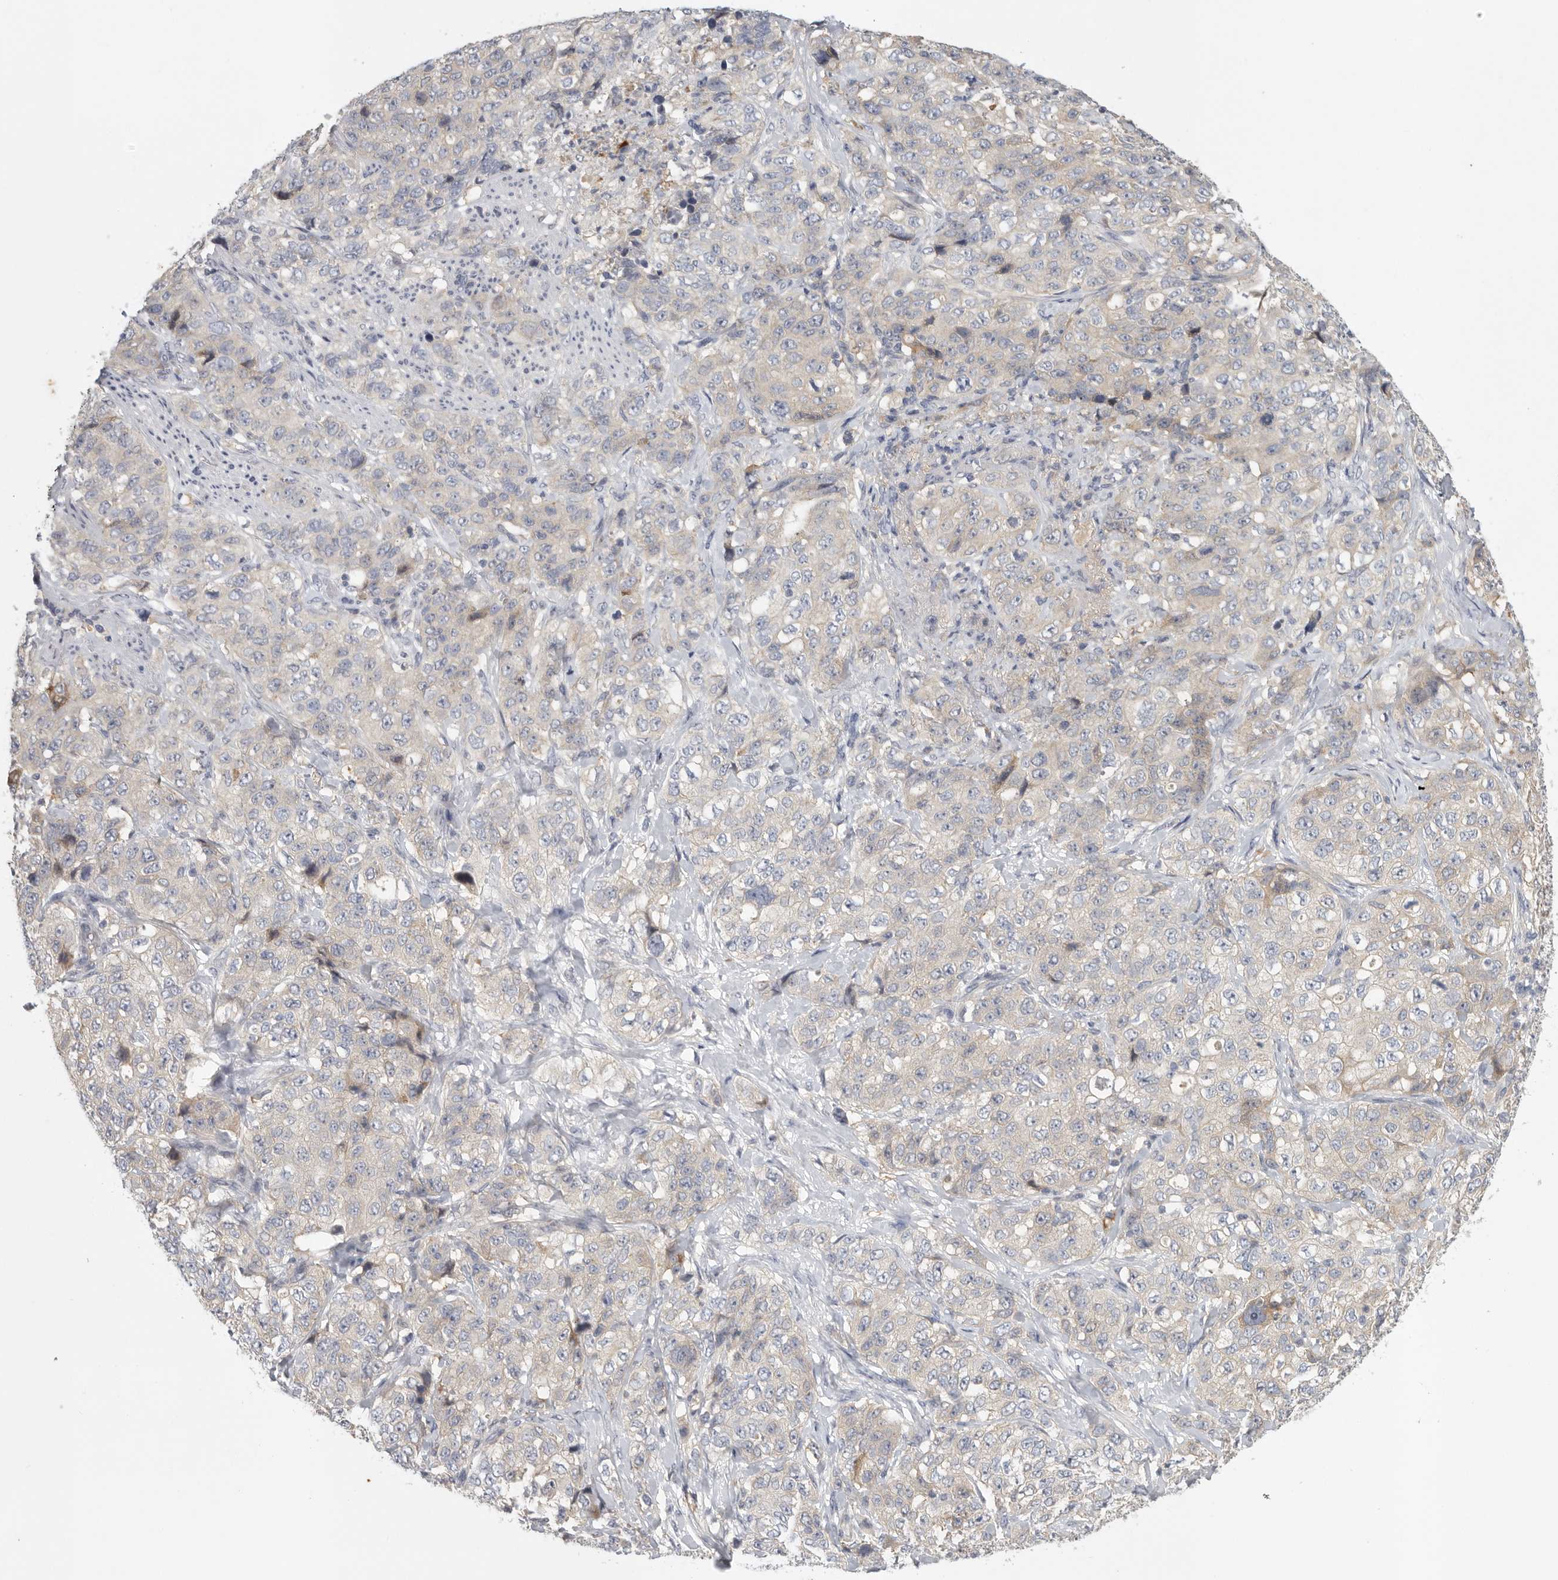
{"staining": {"intensity": "negative", "quantity": "none", "location": "none"}, "tissue": "stomach cancer", "cell_type": "Tumor cells", "image_type": "cancer", "snomed": [{"axis": "morphology", "description": "Adenocarcinoma, NOS"}, {"axis": "topography", "description": "Stomach"}], "caption": "Immunohistochemistry (IHC) histopathology image of neoplastic tissue: adenocarcinoma (stomach) stained with DAB shows no significant protein expression in tumor cells.", "gene": "CFAP298", "patient": {"sex": "male", "age": 48}}